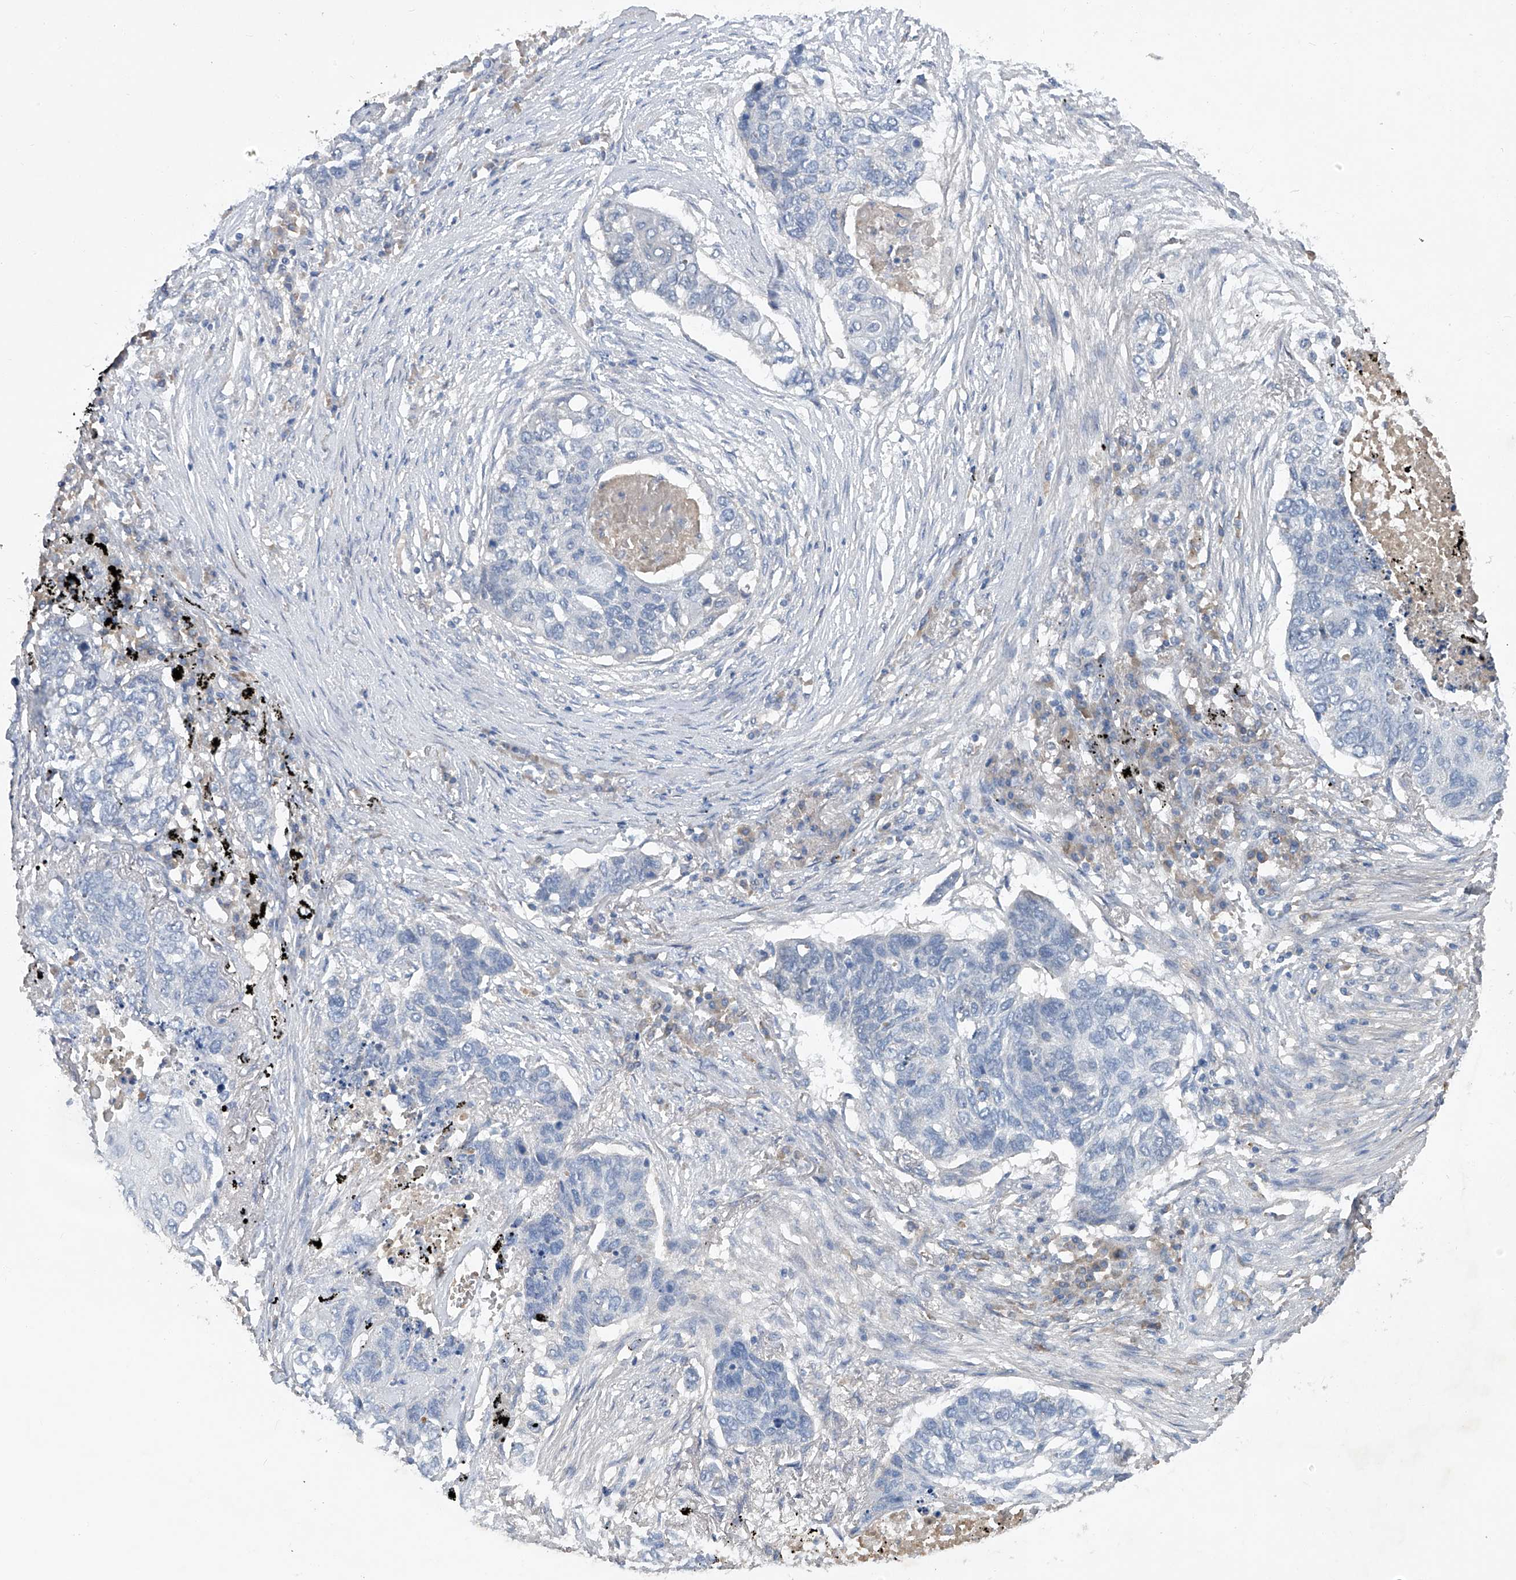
{"staining": {"intensity": "negative", "quantity": "none", "location": "none"}, "tissue": "lung cancer", "cell_type": "Tumor cells", "image_type": "cancer", "snomed": [{"axis": "morphology", "description": "Squamous cell carcinoma, NOS"}, {"axis": "topography", "description": "Lung"}], "caption": "Tumor cells are negative for protein expression in human lung squamous cell carcinoma.", "gene": "PCSK5", "patient": {"sex": "female", "age": 63}}